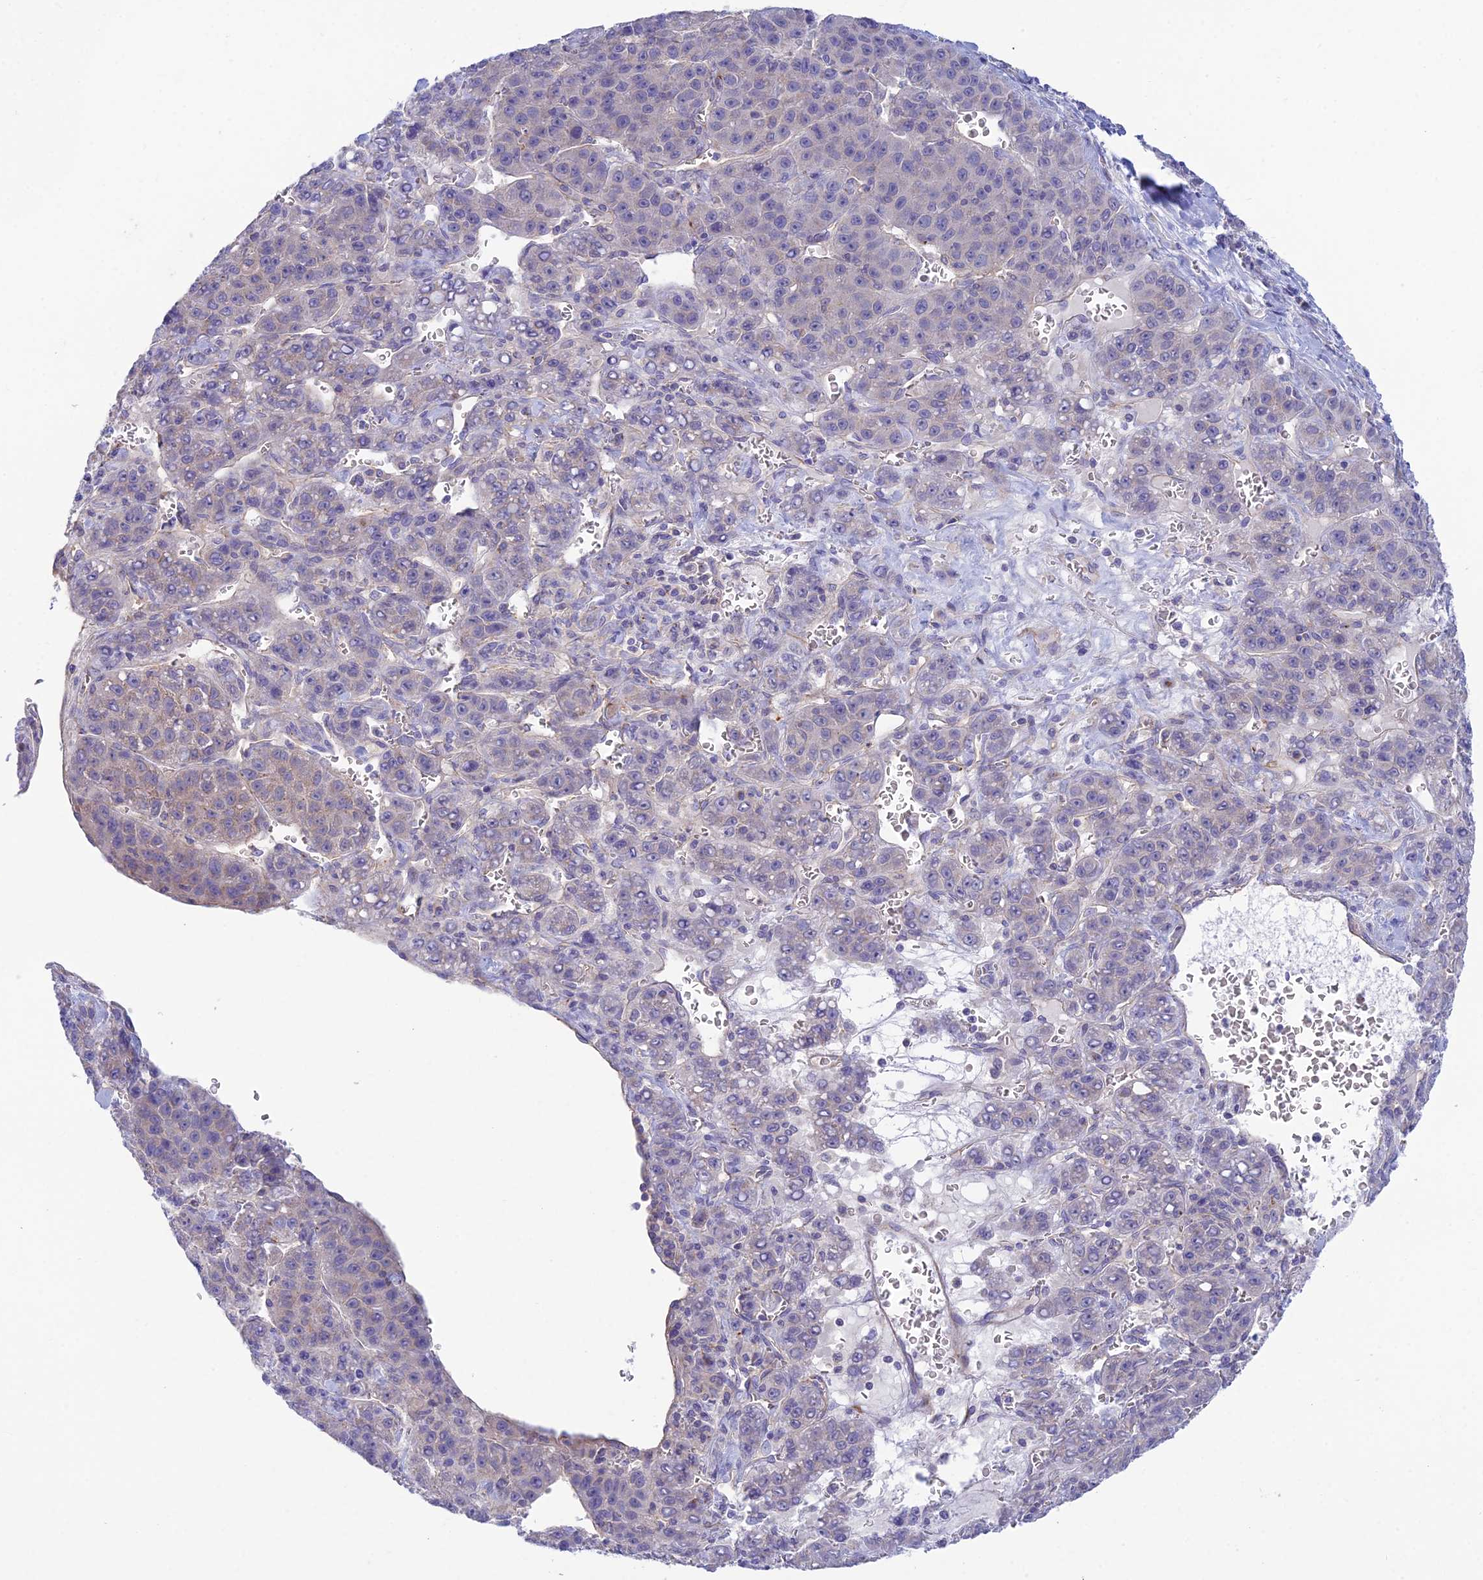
{"staining": {"intensity": "weak", "quantity": "<25%", "location": "cytoplasmic/membranous"}, "tissue": "liver cancer", "cell_type": "Tumor cells", "image_type": "cancer", "snomed": [{"axis": "morphology", "description": "Carcinoma, Hepatocellular, NOS"}, {"axis": "topography", "description": "Liver"}], "caption": "This is a histopathology image of immunohistochemistry (IHC) staining of liver cancer, which shows no positivity in tumor cells.", "gene": "ZNF564", "patient": {"sex": "female", "age": 53}}